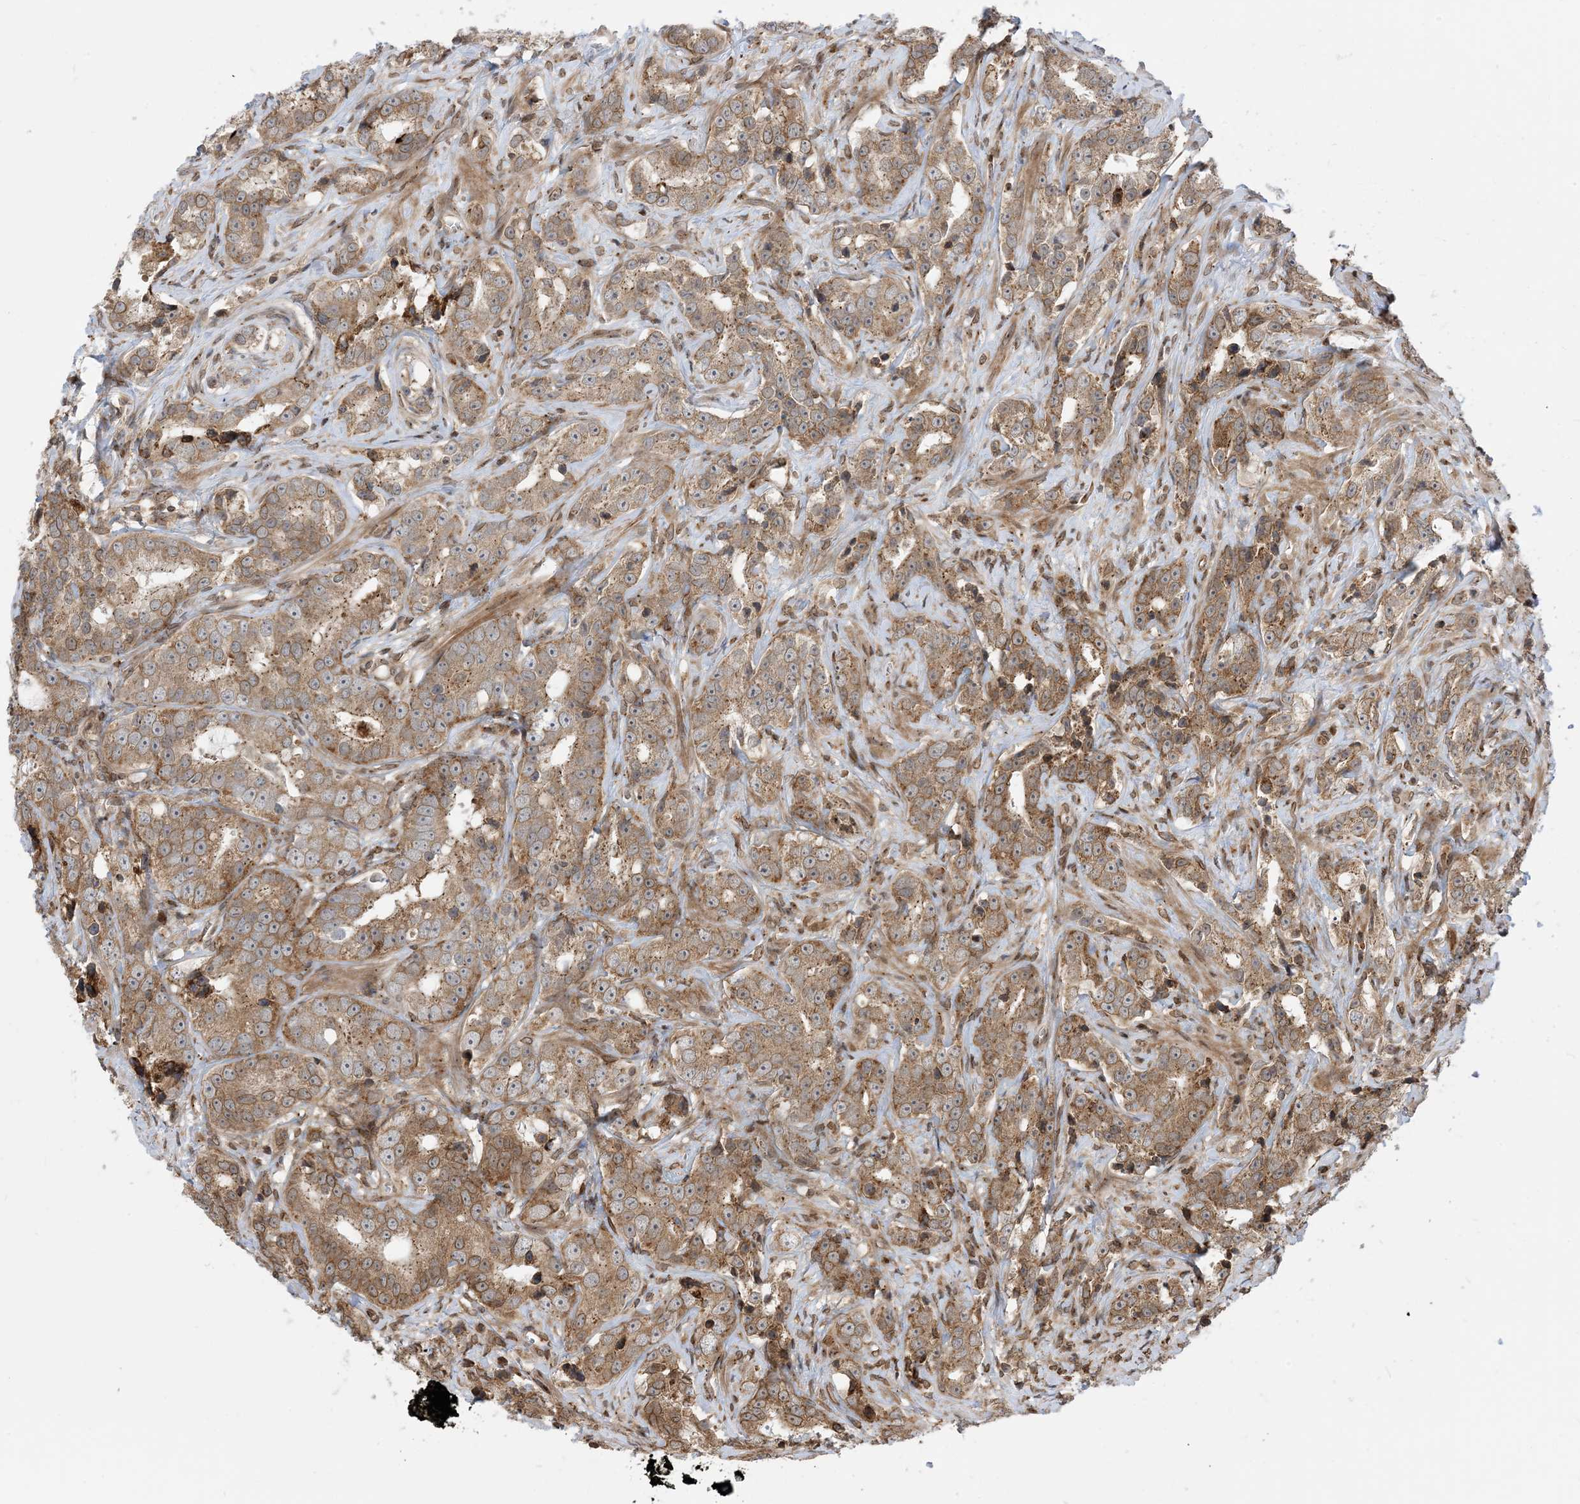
{"staining": {"intensity": "moderate", "quantity": ">75%", "location": "cytoplasmic/membranous"}, "tissue": "prostate cancer", "cell_type": "Tumor cells", "image_type": "cancer", "snomed": [{"axis": "morphology", "description": "Adenocarcinoma, High grade"}, {"axis": "topography", "description": "Prostate"}], "caption": "A brown stain shows moderate cytoplasmic/membranous positivity of a protein in human prostate adenocarcinoma (high-grade) tumor cells. Nuclei are stained in blue.", "gene": "CASP4", "patient": {"sex": "male", "age": 62}}